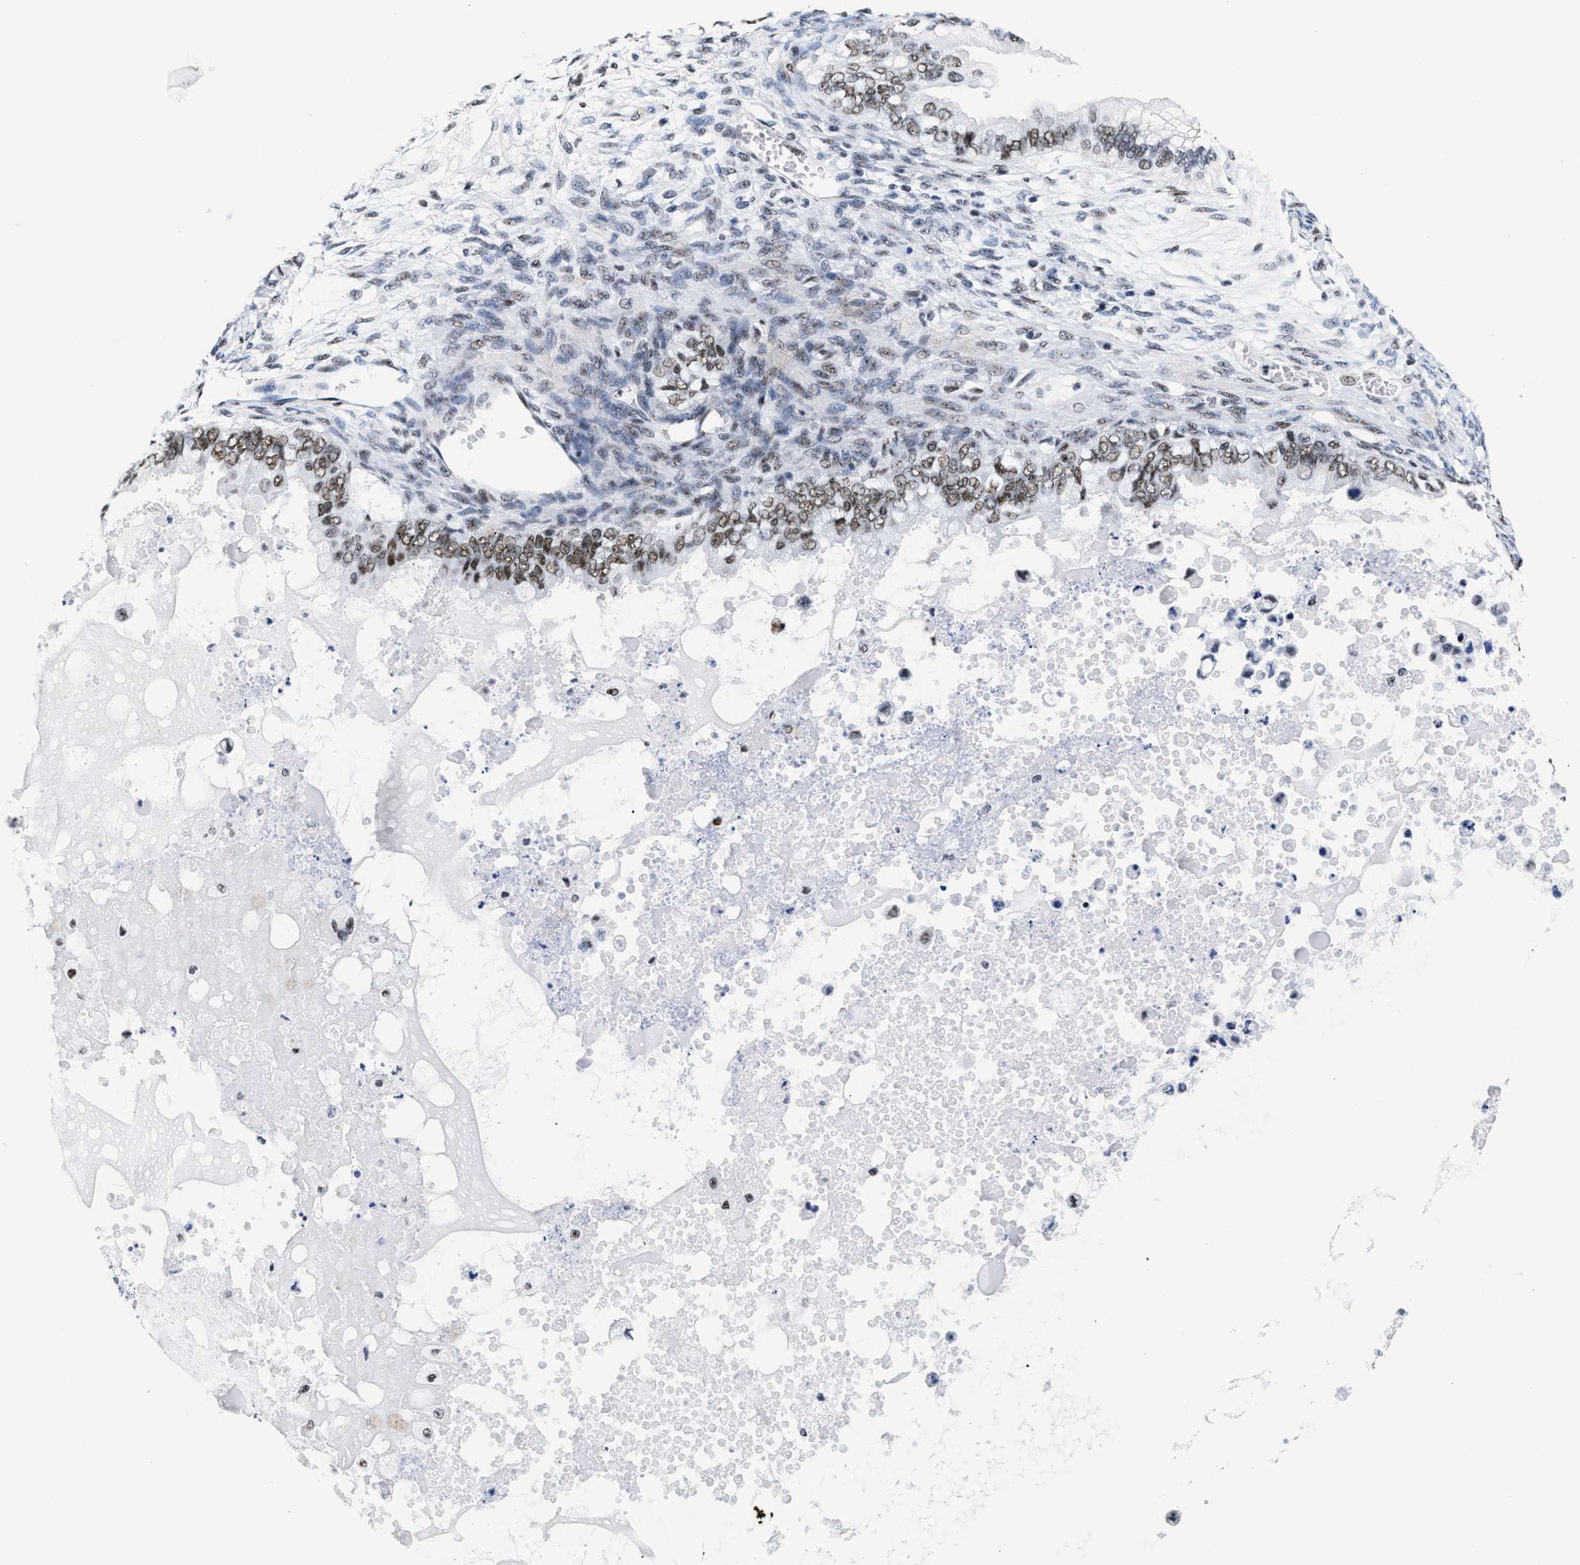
{"staining": {"intensity": "moderate", "quantity": ">75%", "location": "nuclear"}, "tissue": "ovarian cancer", "cell_type": "Tumor cells", "image_type": "cancer", "snomed": [{"axis": "morphology", "description": "Cystadenocarcinoma, mucinous, NOS"}, {"axis": "topography", "description": "Ovary"}], "caption": "Human mucinous cystadenocarcinoma (ovarian) stained with a brown dye reveals moderate nuclear positive staining in approximately >75% of tumor cells.", "gene": "RAD50", "patient": {"sex": "female", "age": 80}}